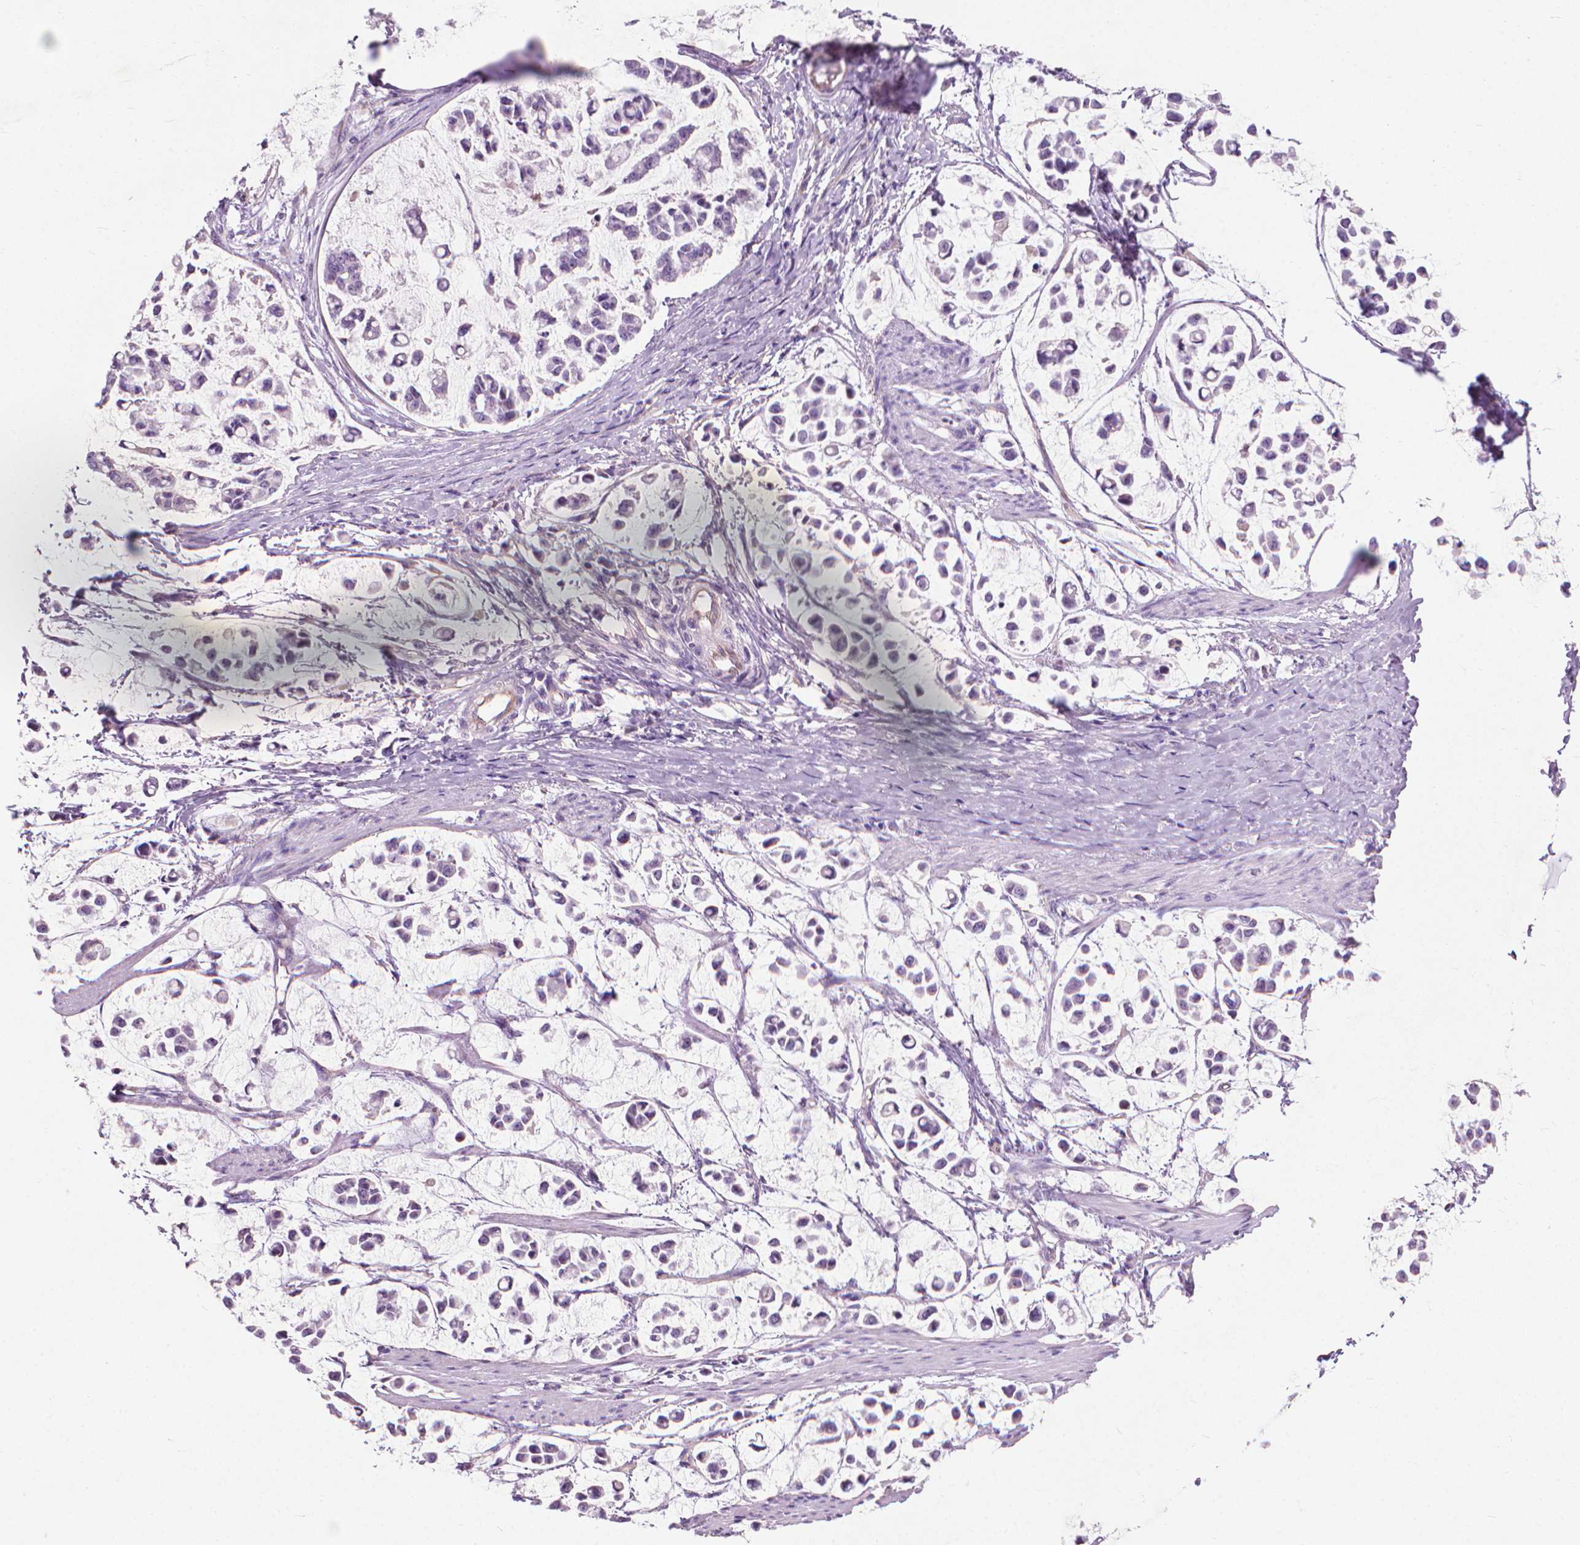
{"staining": {"intensity": "negative", "quantity": "none", "location": "none"}, "tissue": "stomach cancer", "cell_type": "Tumor cells", "image_type": "cancer", "snomed": [{"axis": "morphology", "description": "Adenocarcinoma, NOS"}, {"axis": "topography", "description": "Stomach"}], "caption": "Immunohistochemical staining of human adenocarcinoma (stomach) exhibits no significant expression in tumor cells. (DAB (3,3'-diaminobenzidine) IHC, high magnification).", "gene": "KRT73", "patient": {"sex": "male", "age": 82}}